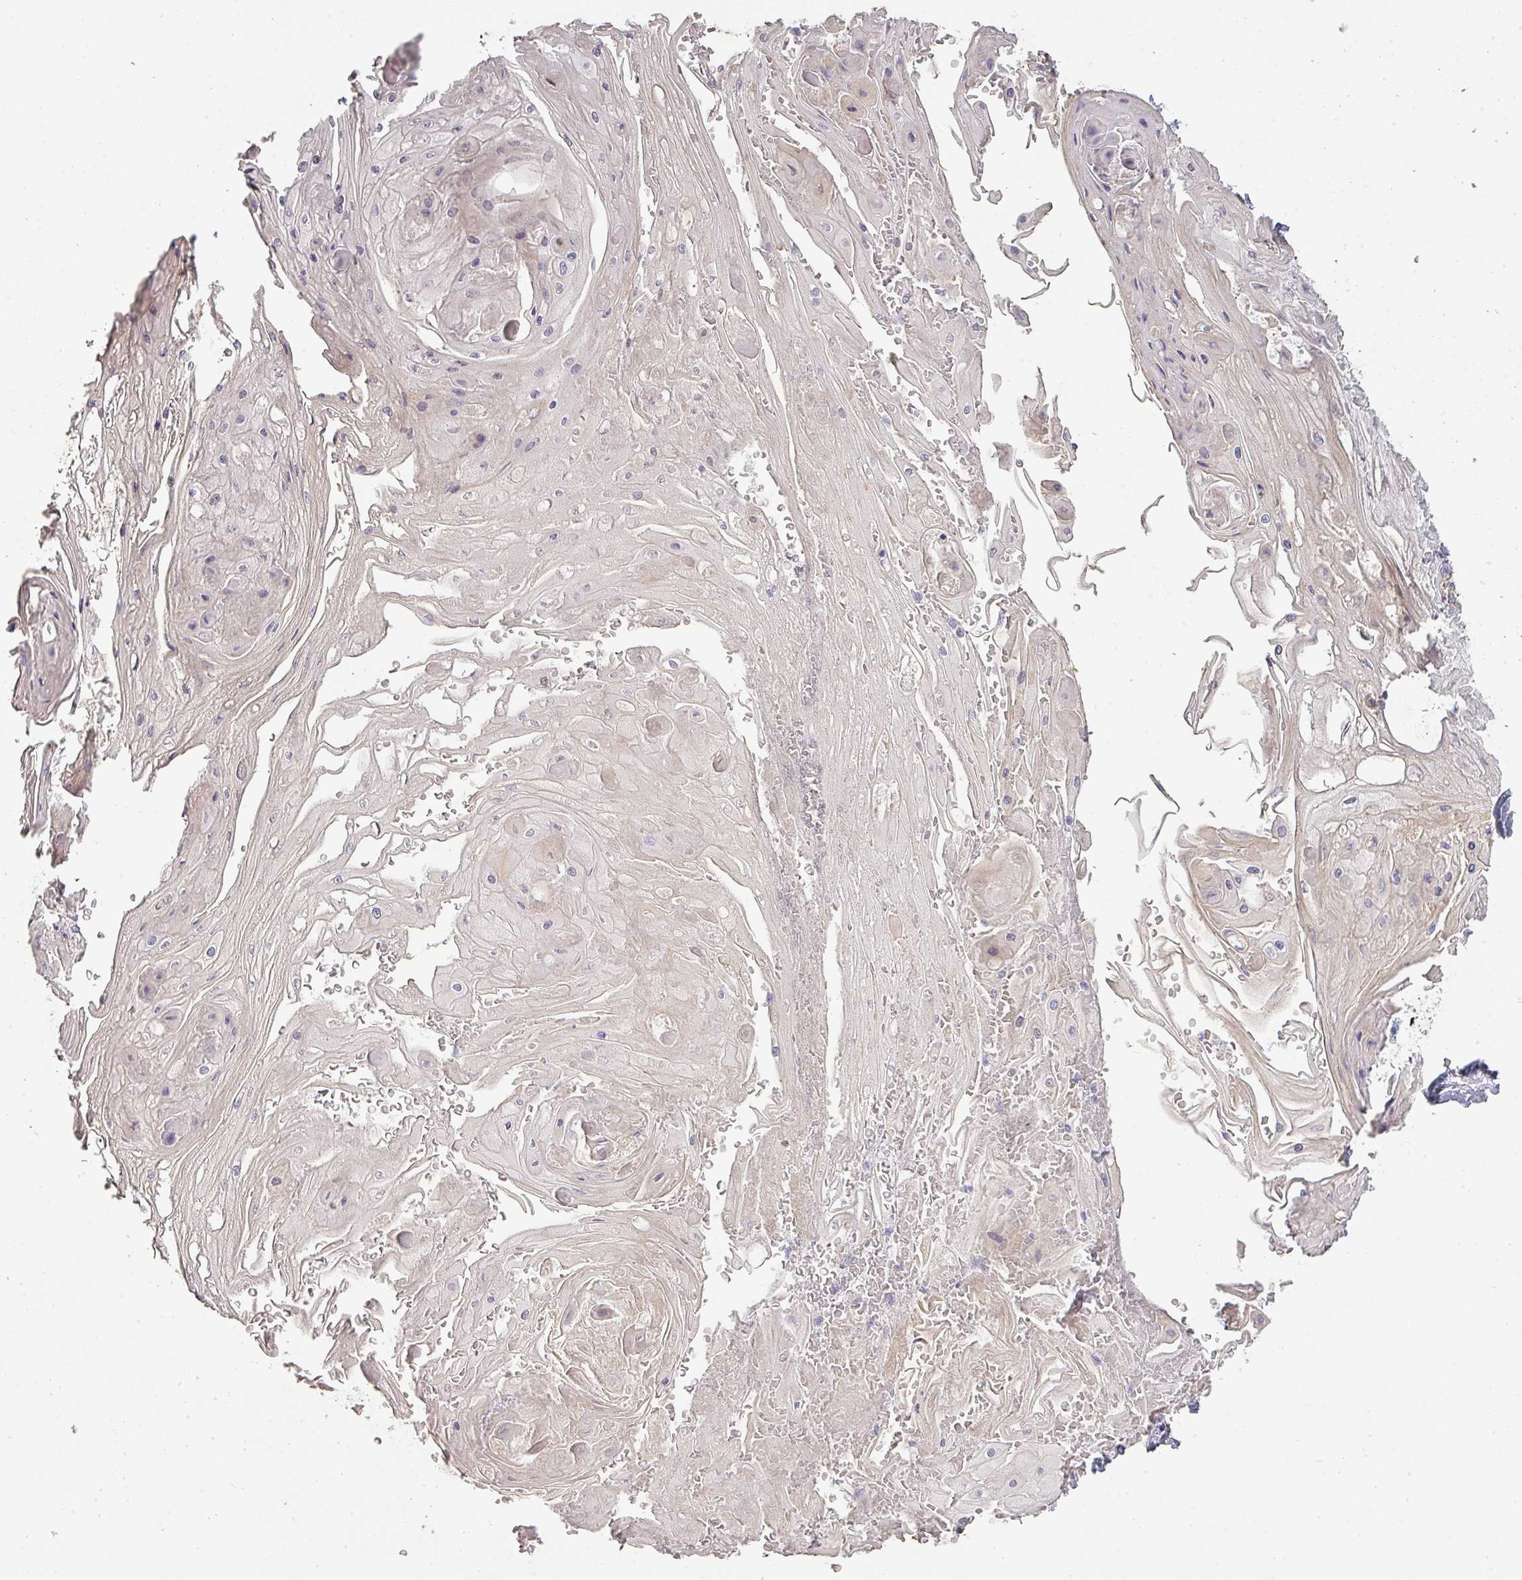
{"staining": {"intensity": "negative", "quantity": "none", "location": "none"}, "tissue": "skin cancer", "cell_type": "Tumor cells", "image_type": "cancer", "snomed": [{"axis": "morphology", "description": "Squamous cell carcinoma, NOS"}, {"axis": "topography", "description": "Skin"}], "caption": "Immunohistochemistry micrograph of skin squamous cell carcinoma stained for a protein (brown), which displays no expression in tumor cells.", "gene": "PCDH1", "patient": {"sex": "male", "age": 70}}